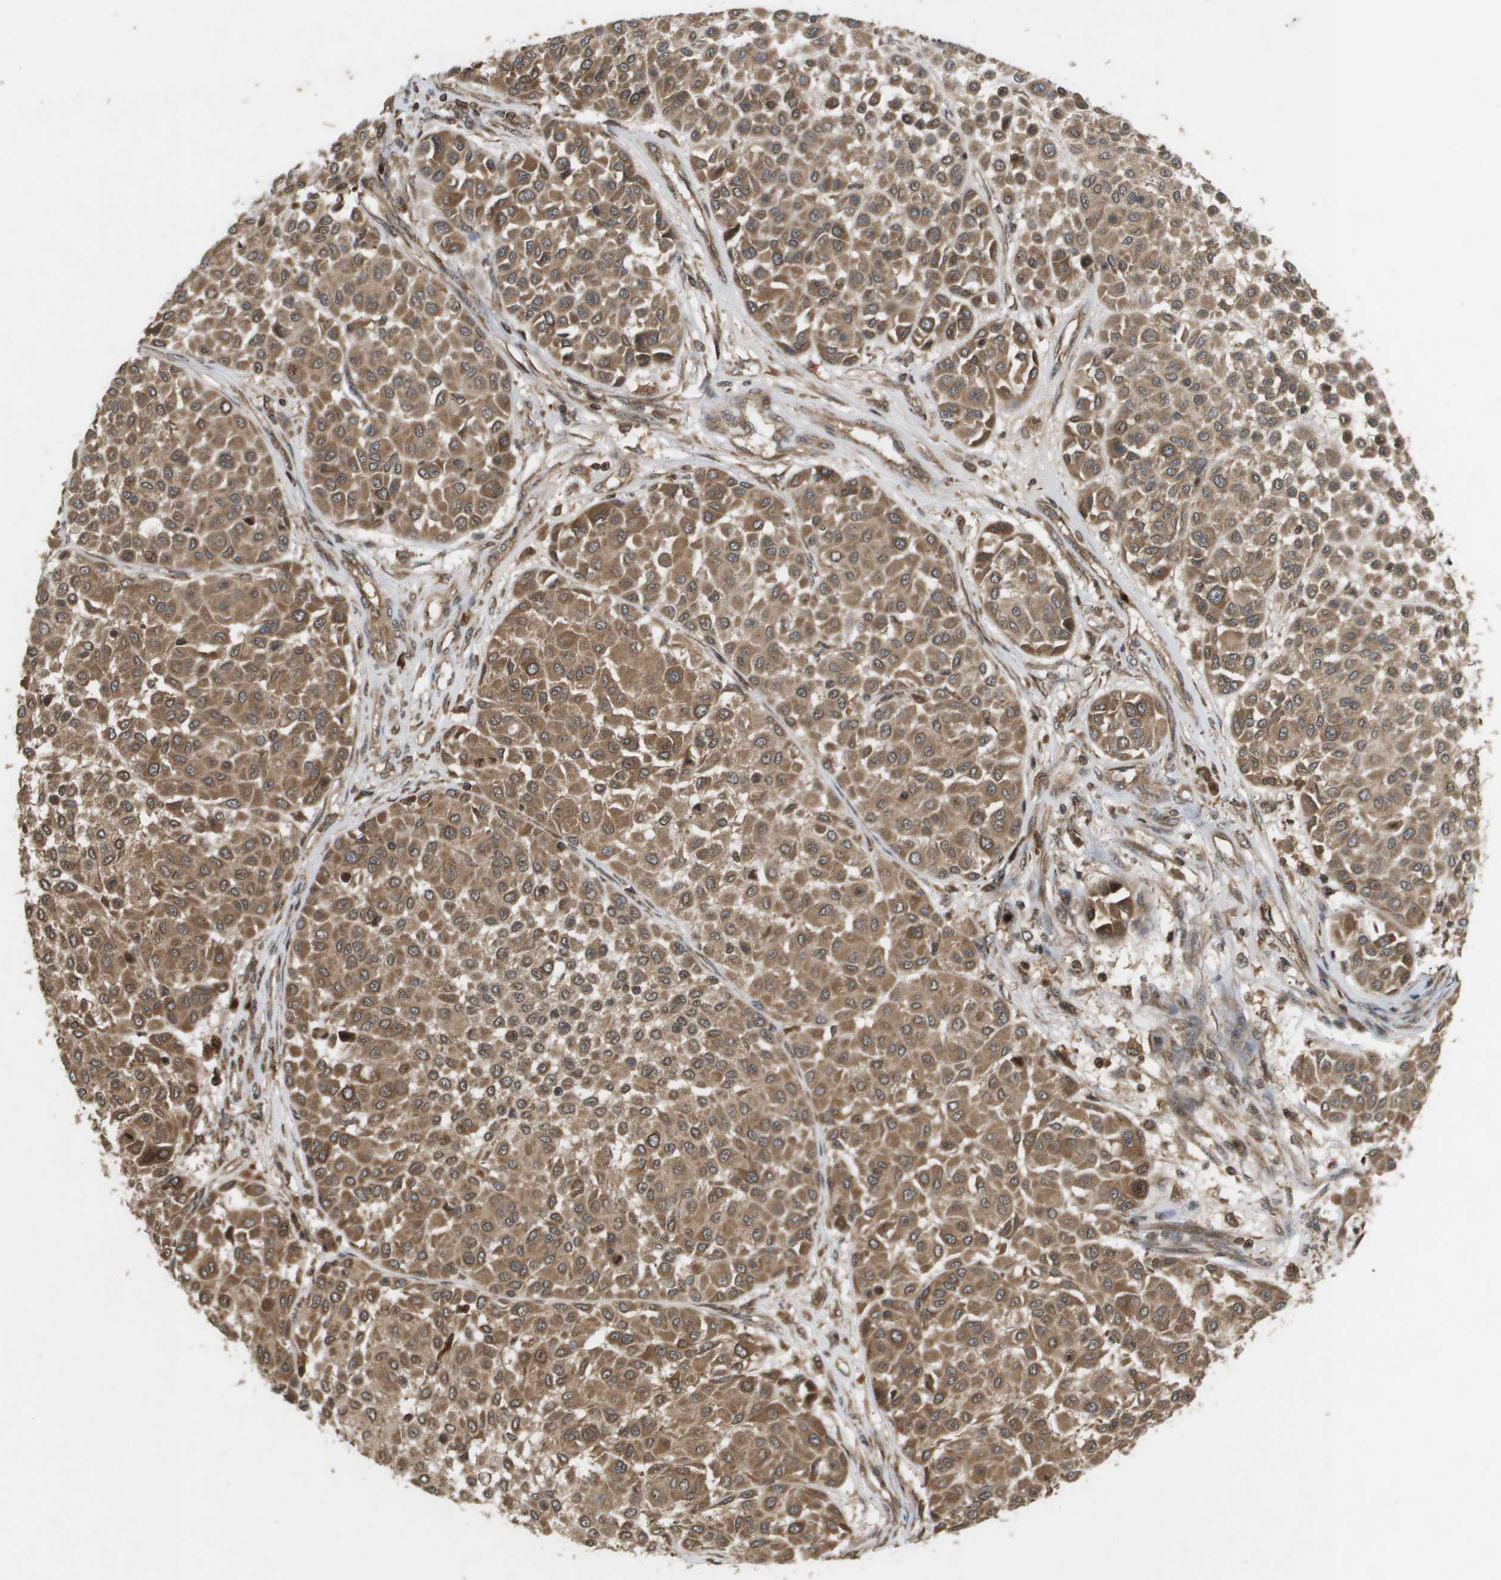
{"staining": {"intensity": "moderate", "quantity": ">75%", "location": "cytoplasmic/membranous"}, "tissue": "melanoma", "cell_type": "Tumor cells", "image_type": "cancer", "snomed": [{"axis": "morphology", "description": "Malignant melanoma, Metastatic site"}, {"axis": "topography", "description": "Soft tissue"}], "caption": "Immunohistochemistry (IHC) (DAB) staining of malignant melanoma (metastatic site) shows moderate cytoplasmic/membranous protein expression in approximately >75% of tumor cells.", "gene": "KIF11", "patient": {"sex": "male", "age": 41}}